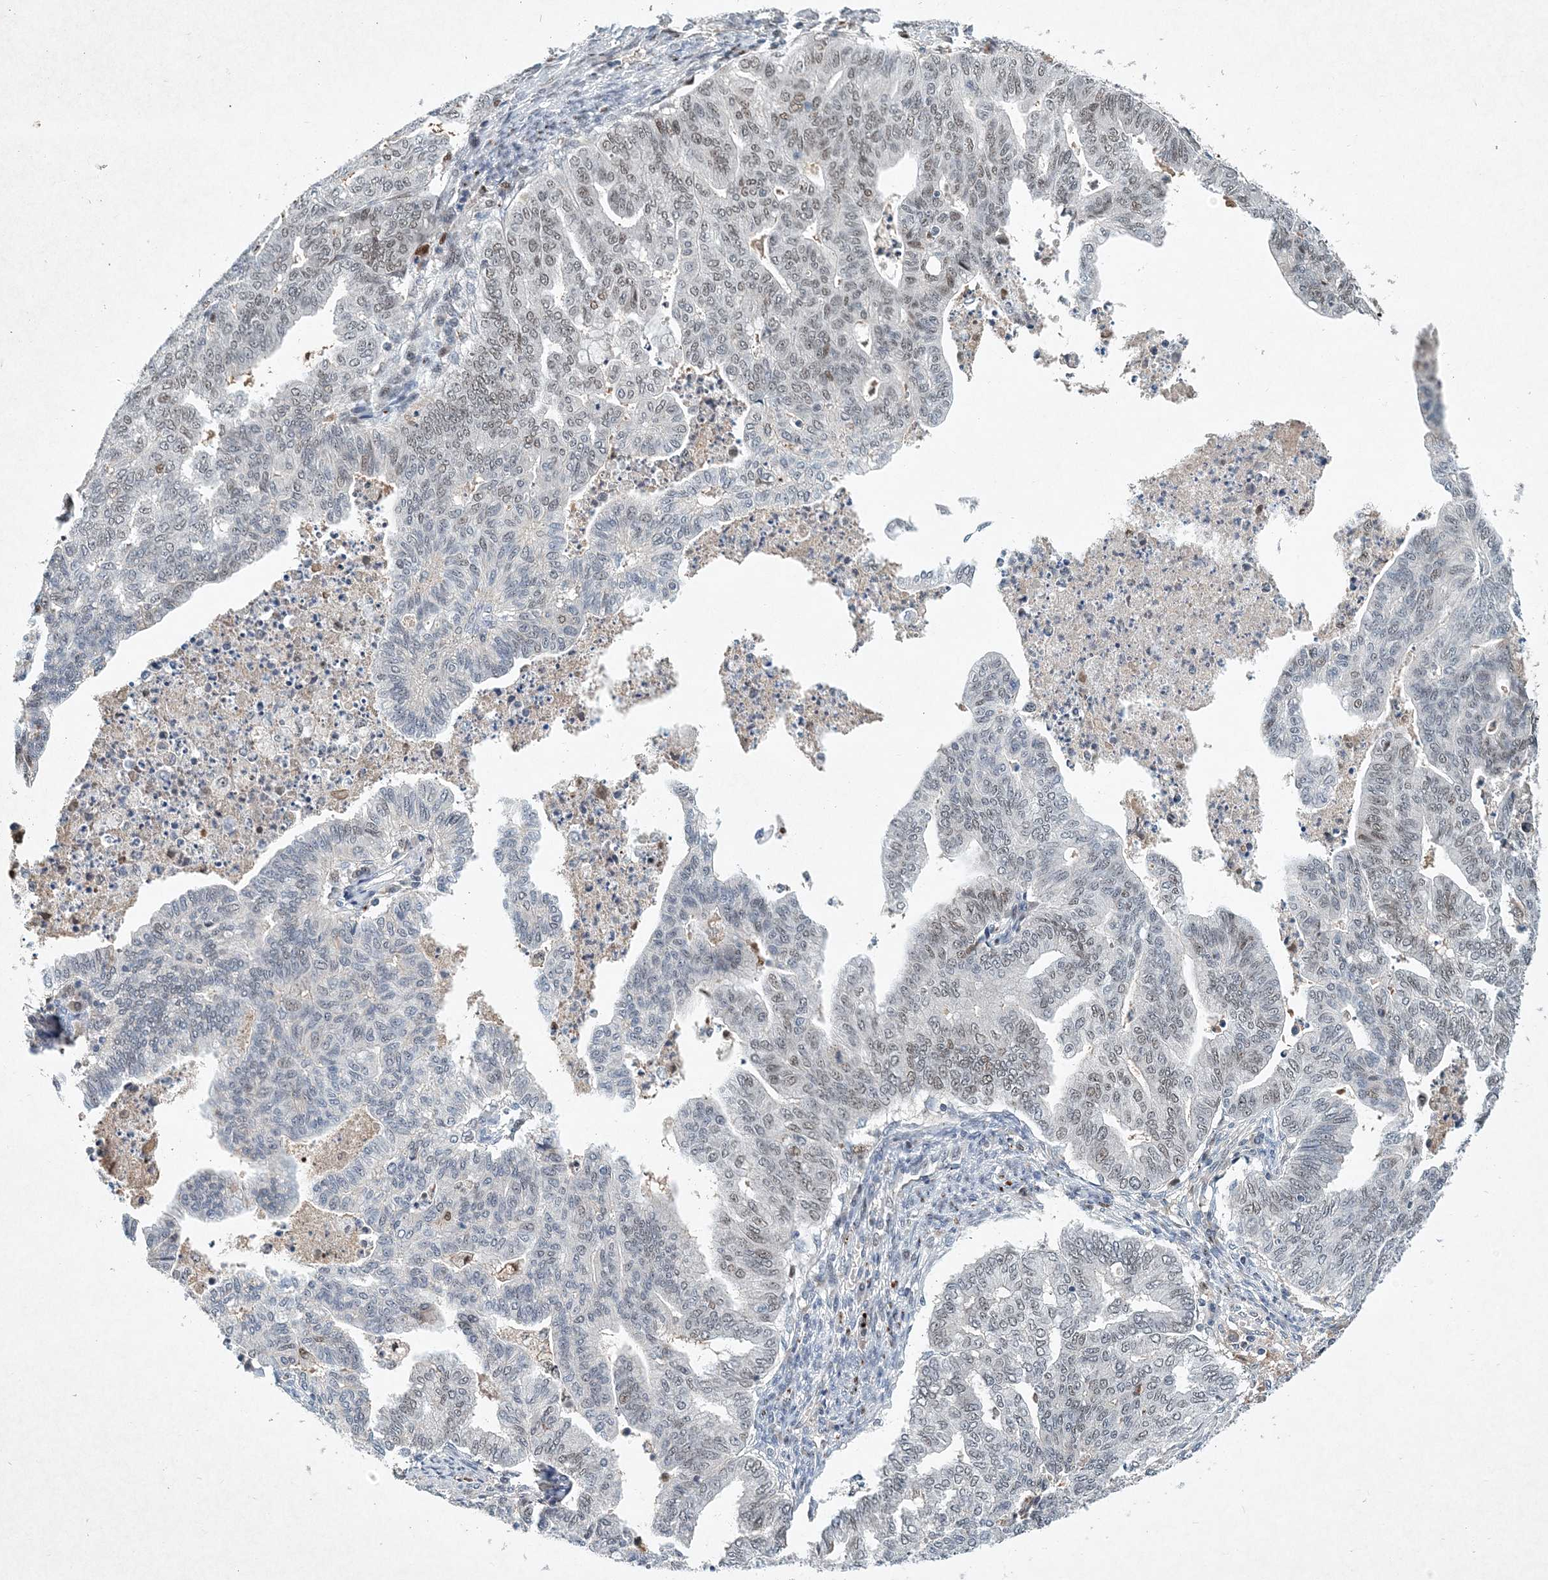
{"staining": {"intensity": "weak", "quantity": "<25%", "location": "nuclear"}, "tissue": "endometrial cancer", "cell_type": "Tumor cells", "image_type": "cancer", "snomed": [{"axis": "morphology", "description": "Adenocarcinoma, NOS"}, {"axis": "topography", "description": "Endometrium"}], "caption": "Immunohistochemical staining of adenocarcinoma (endometrial) shows no significant staining in tumor cells.", "gene": "KPNA4", "patient": {"sex": "female", "age": 79}}